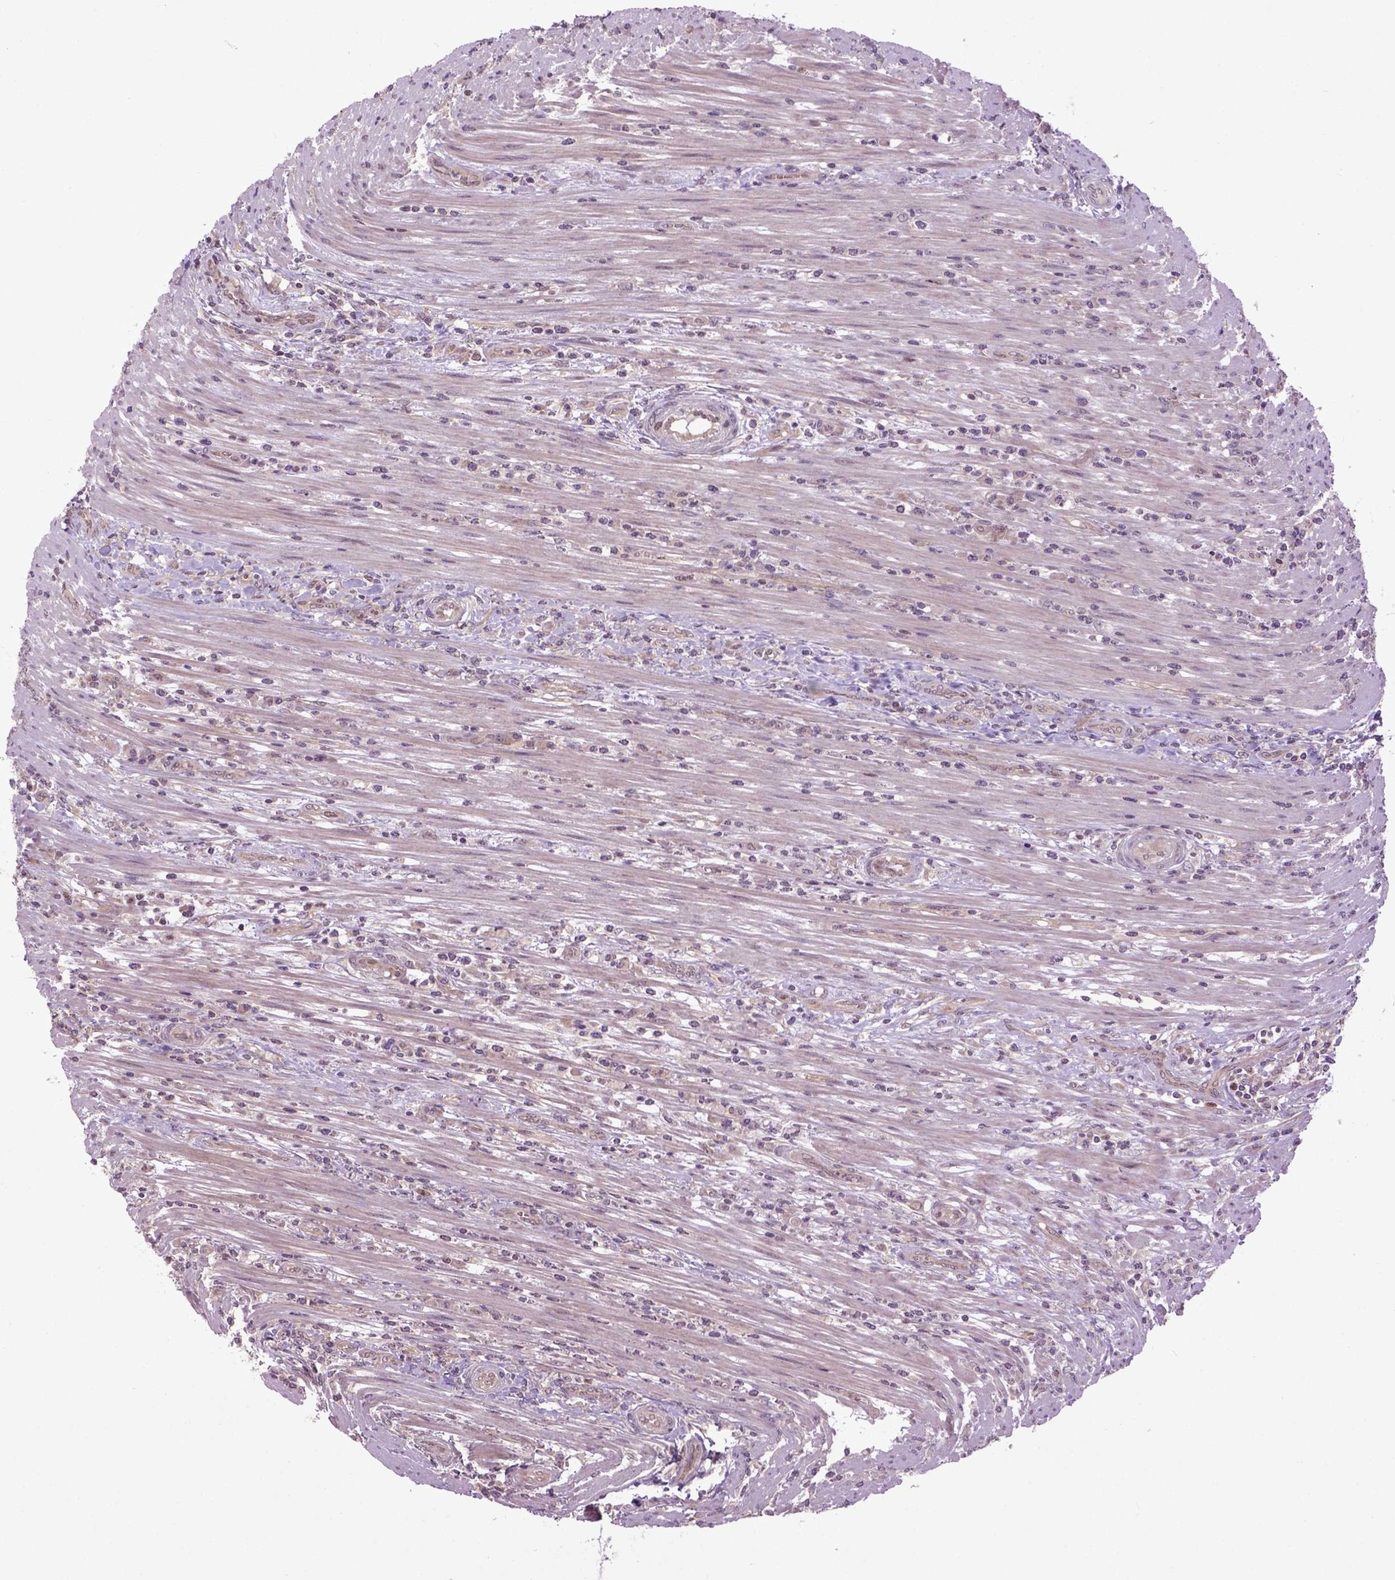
{"staining": {"intensity": "moderate", "quantity": ">75%", "location": "cytoplasmic/membranous,nuclear"}, "tissue": "colorectal cancer", "cell_type": "Tumor cells", "image_type": "cancer", "snomed": [{"axis": "morphology", "description": "Adenocarcinoma, NOS"}, {"axis": "topography", "description": "Colon"}], "caption": "Moderate cytoplasmic/membranous and nuclear expression for a protein is seen in approximately >75% of tumor cells of colorectal adenocarcinoma using immunohistochemistry.", "gene": "WDR48", "patient": {"sex": "male", "age": 53}}